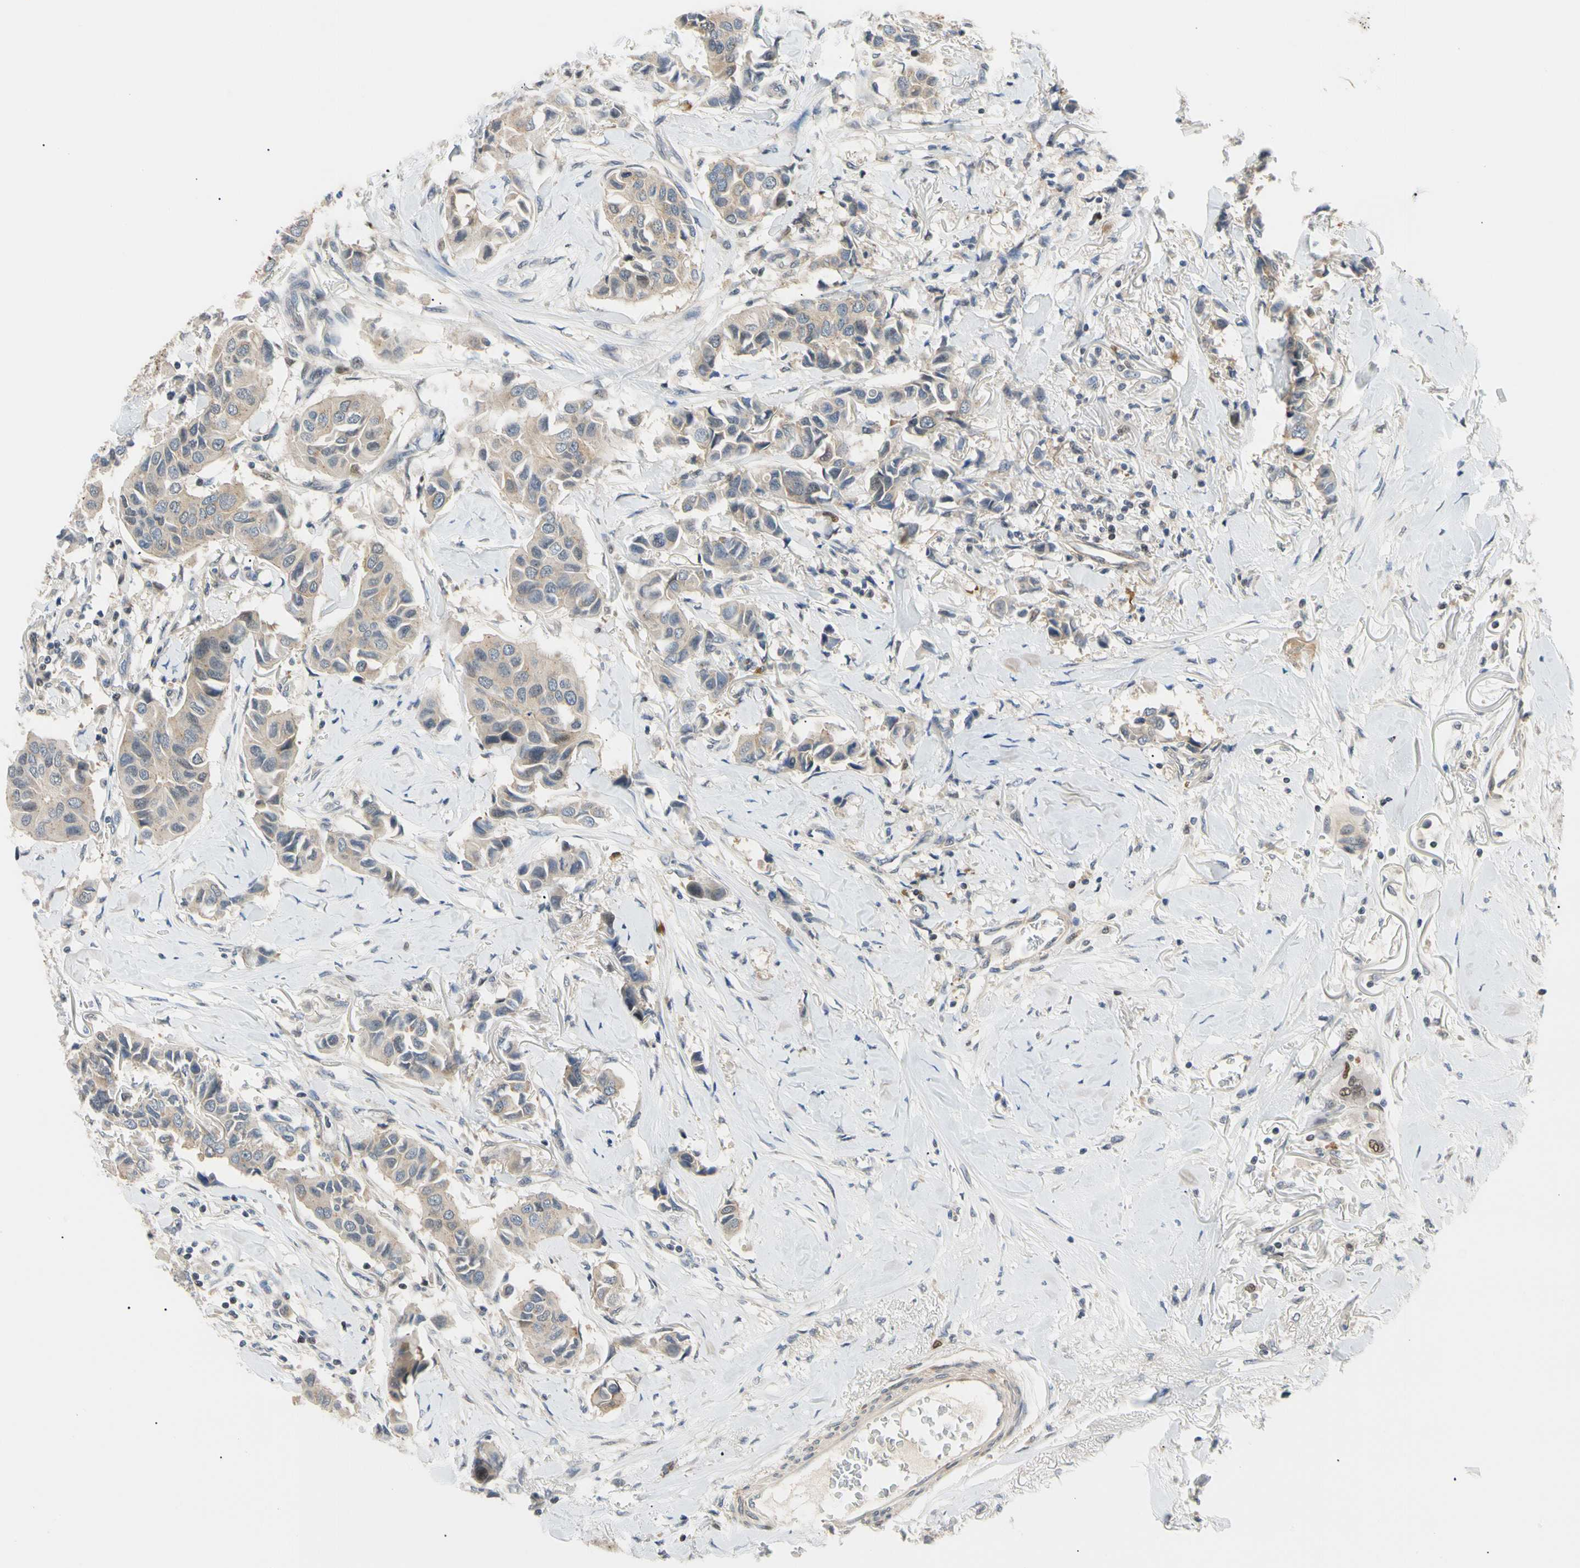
{"staining": {"intensity": "weak", "quantity": "25%-75%", "location": "cytoplasmic/membranous"}, "tissue": "breast cancer", "cell_type": "Tumor cells", "image_type": "cancer", "snomed": [{"axis": "morphology", "description": "Duct carcinoma"}, {"axis": "topography", "description": "Breast"}], "caption": "The histopathology image reveals a brown stain indicating the presence of a protein in the cytoplasmic/membranous of tumor cells in breast infiltrating ductal carcinoma. (DAB = brown stain, brightfield microscopy at high magnification).", "gene": "SEC23B", "patient": {"sex": "female", "age": 80}}